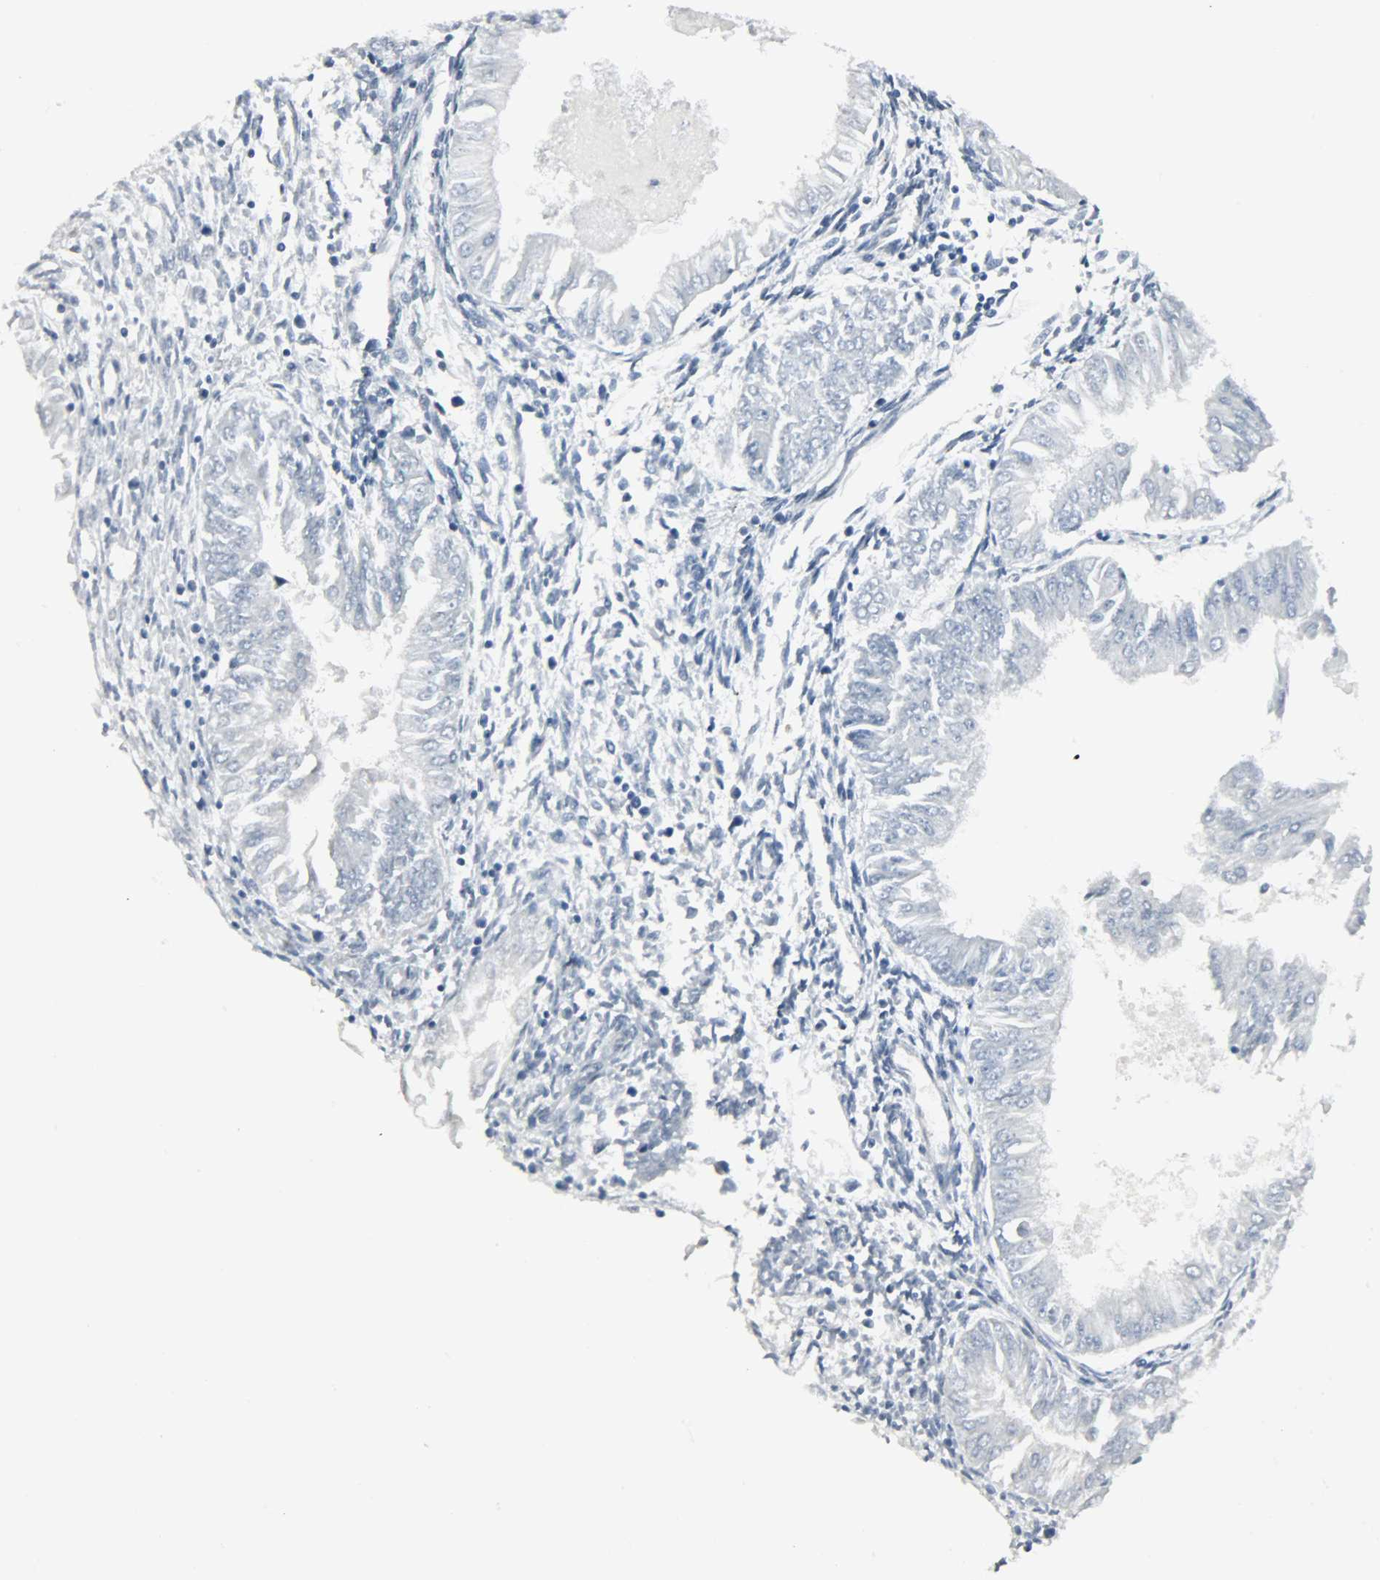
{"staining": {"intensity": "negative", "quantity": "none", "location": "none"}, "tissue": "endometrial cancer", "cell_type": "Tumor cells", "image_type": "cancer", "snomed": [{"axis": "morphology", "description": "Adenocarcinoma, NOS"}, {"axis": "topography", "description": "Endometrium"}], "caption": "DAB (3,3'-diaminobenzidine) immunohistochemical staining of human adenocarcinoma (endometrial) reveals no significant expression in tumor cells.", "gene": "KIT", "patient": {"sex": "female", "age": 53}}